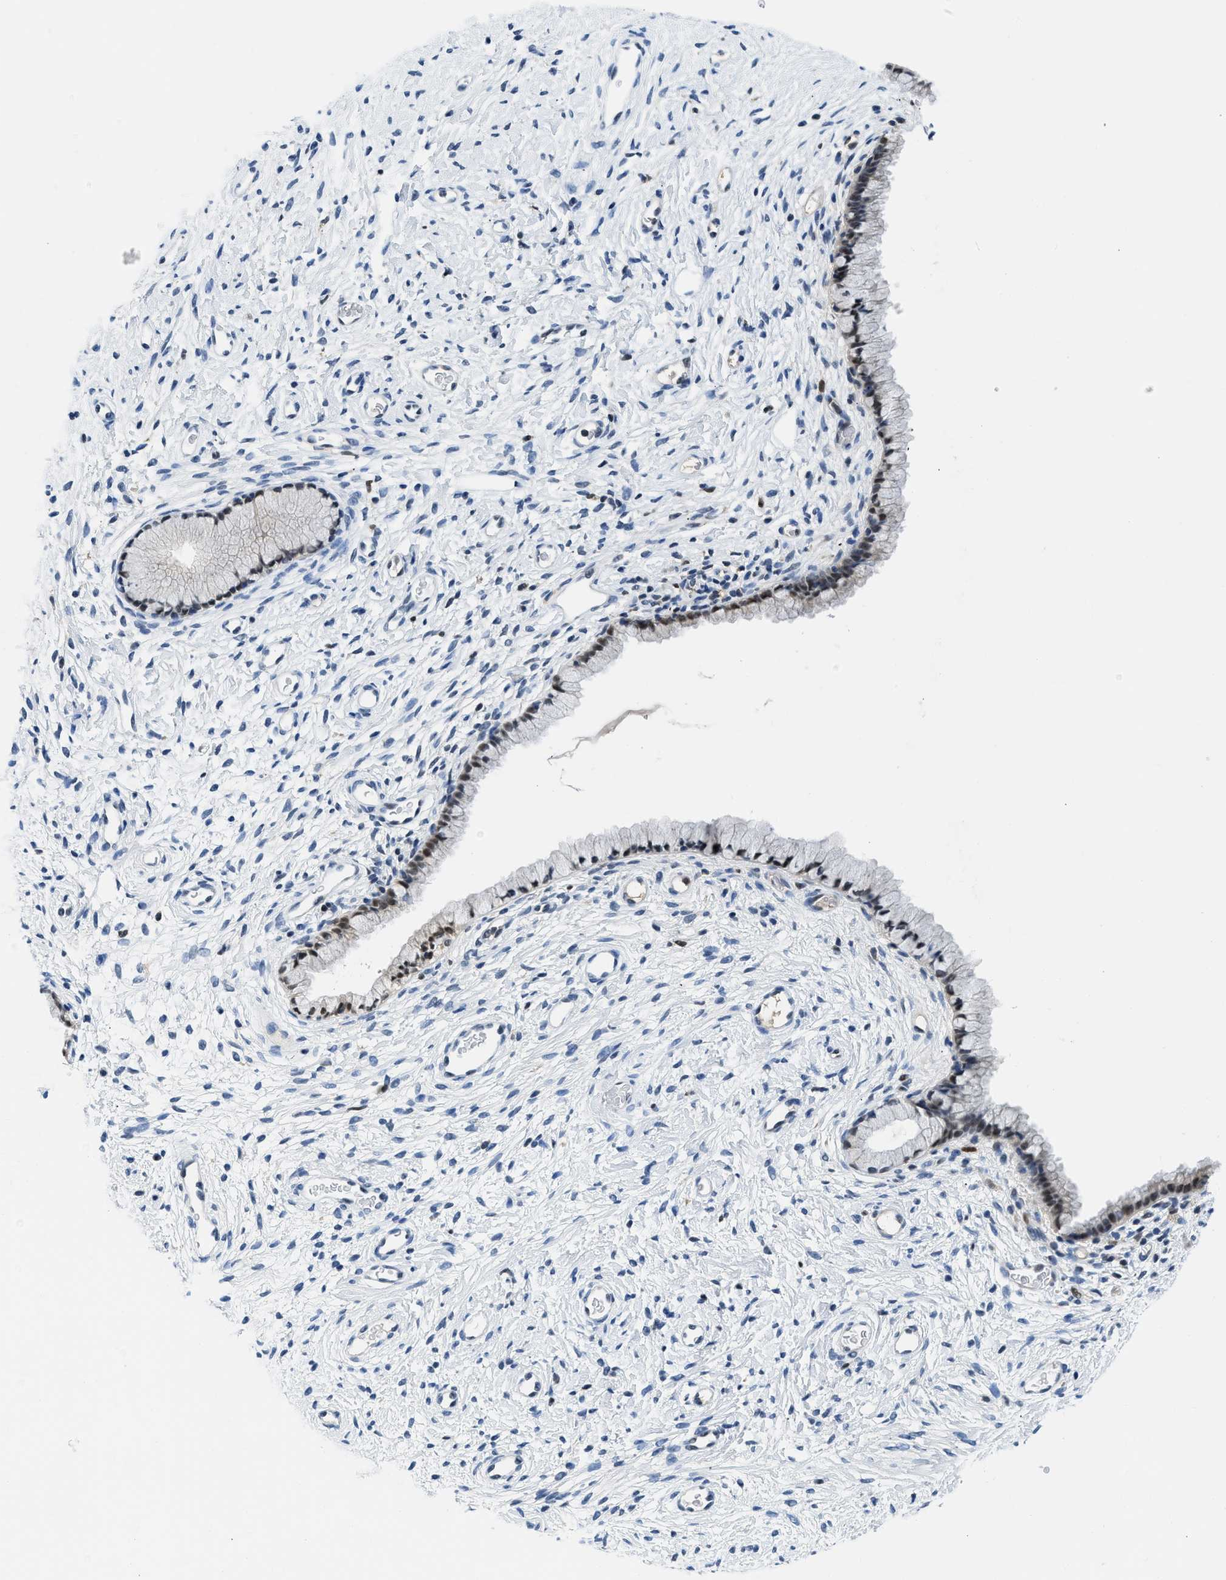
{"staining": {"intensity": "moderate", "quantity": "25%-75%", "location": "nuclear"}, "tissue": "cervix", "cell_type": "Glandular cells", "image_type": "normal", "snomed": [{"axis": "morphology", "description": "Normal tissue, NOS"}, {"axis": "topography", "description": "Cervix"}], "caption": "This image exhibits immunohistochemistry (IHC) staining of normal human cervix, with medium moderate nuclear positivity in approximately 25%-75% of glandular cells.", "gene": "ALX1", "patient": {"sex": "female", "age": 72}}